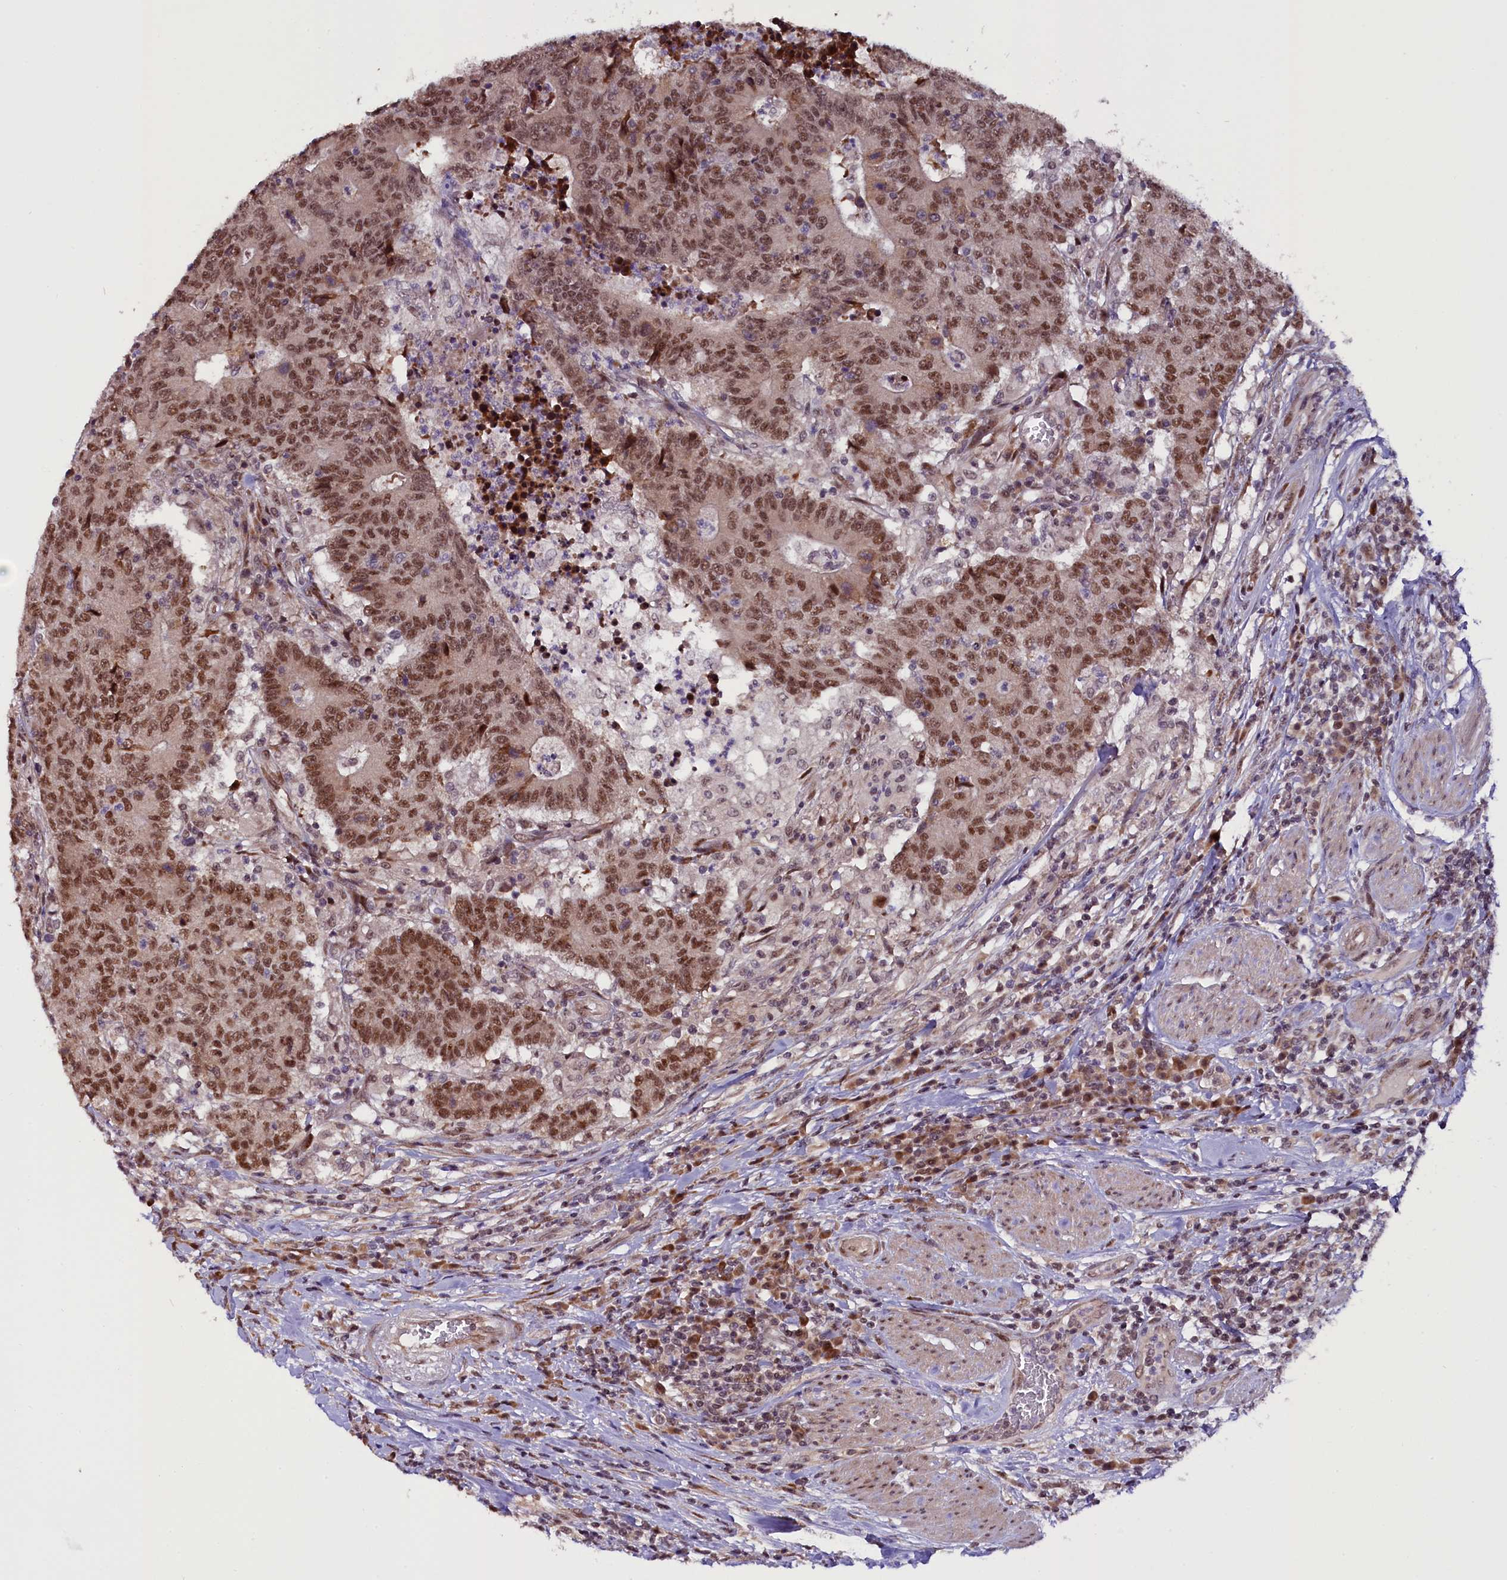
{"staining": {"intensity": "moderate", "quantity": ">75%", "location": "nuclear"}, "tissue": "colorectal cancer", "cell_type": "Tumor cells", "image_type": "cancer", "snomed": [{"axis": "morphology", "description": "Adenocarcinoma, NOS"}, {"axis": "topography", "description": "Colon"}], "caption": "High-magnification brightfield microscopy of colorectal cancer stained with DAB (3,3'-diaminobenzidine) (brown) and counterstained with hematoxylin (blue). tumor cells exhibit moderate nuclear expression is appreciated in about>75% of cells.", "gene": "RPUSD2", "patient": {"sex": "female", "age": 75}}